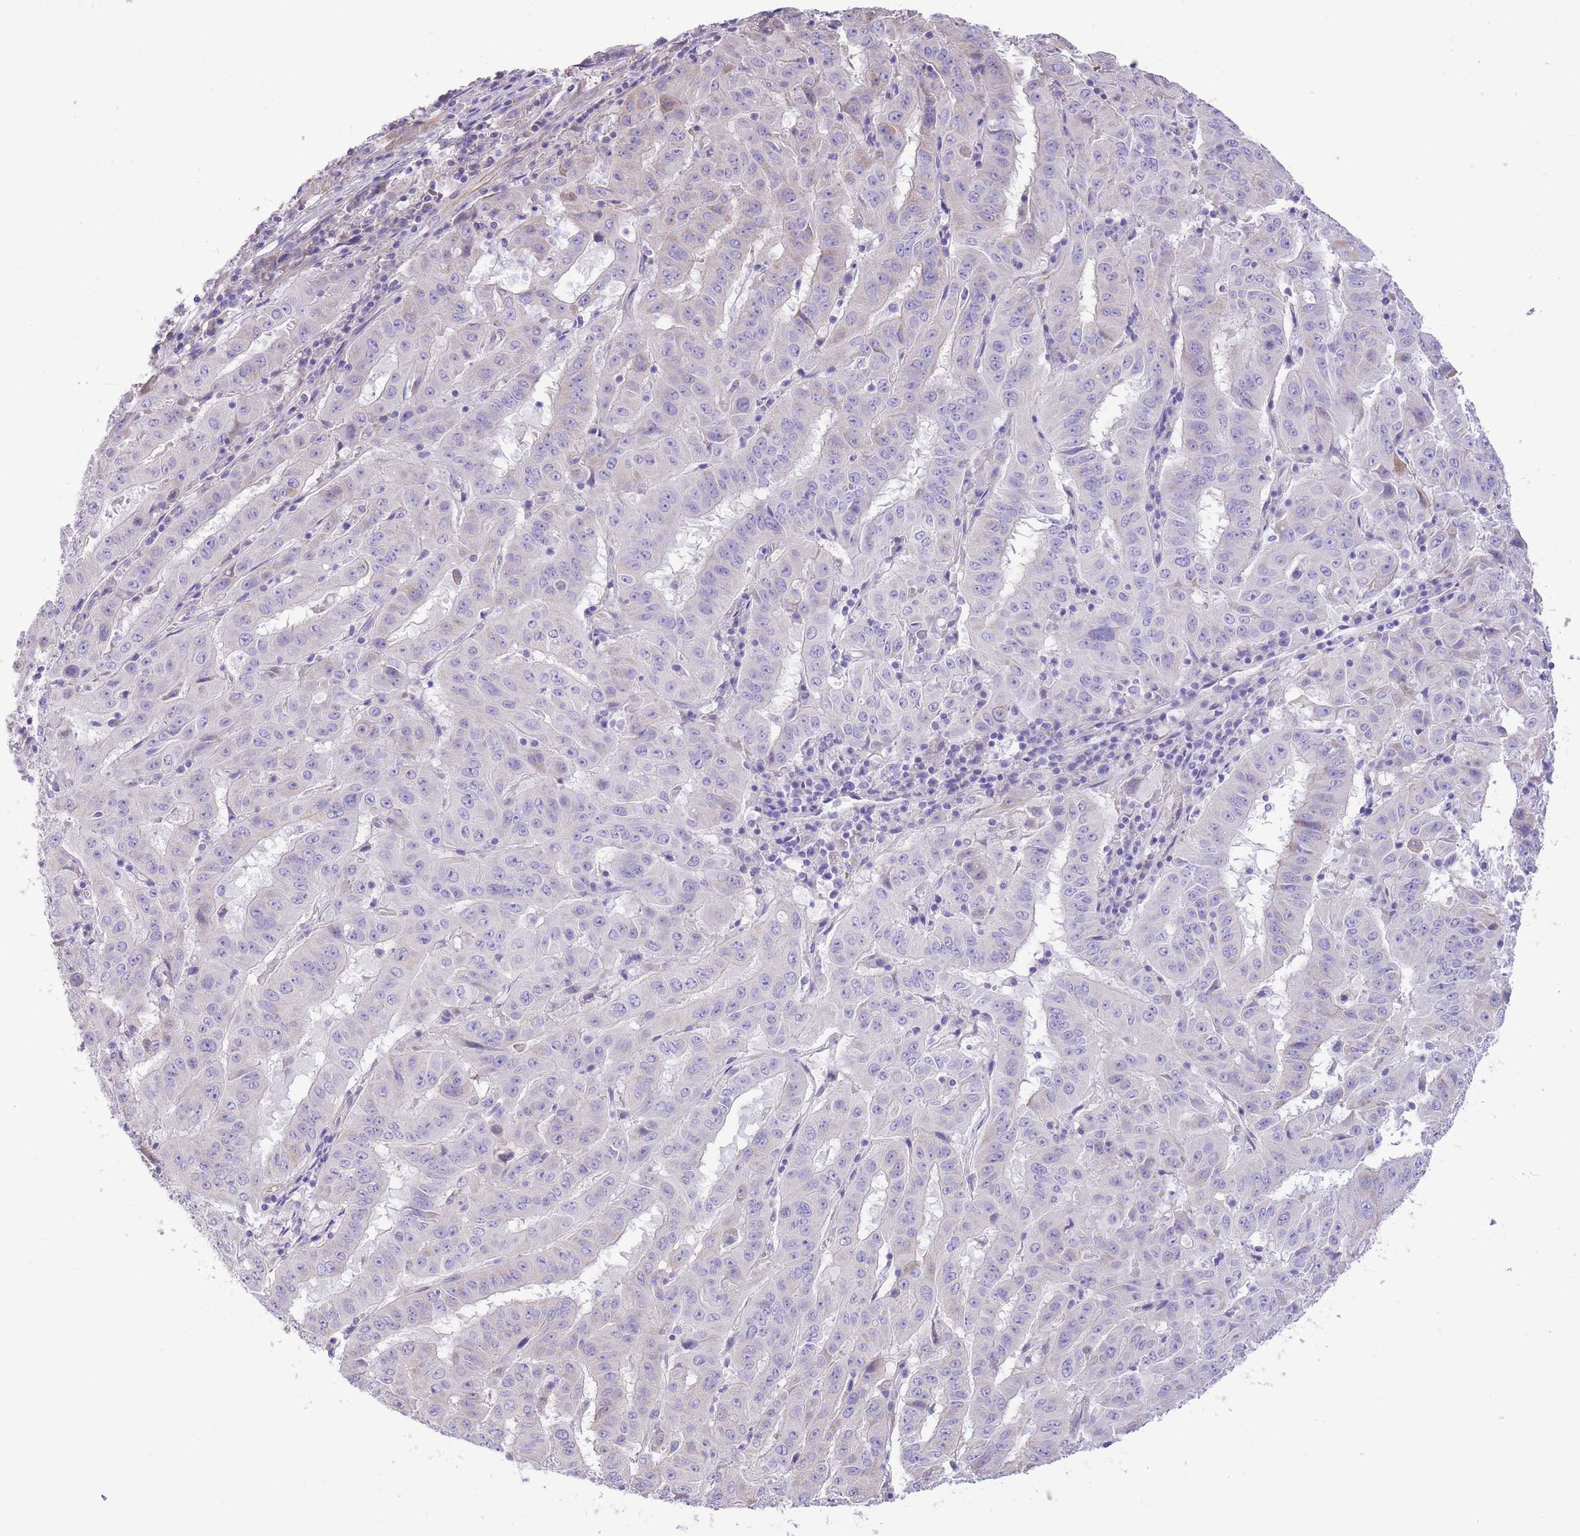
{"staining": {"intensity": "negative", "quantity": "none", "location": "none"}, "tissue": "pancreatic cancer", "cell_type": "Tumor cells", "image_type": "cancer", "snomed": [{"axis": "morphology", "description": "Adenocarcinoma, NOS"}, {"axis": "topography", "description": "Pancreas"}], "caption": "Immunohistochemistry histopathology image of adenocarcinoma (pancreatic) stained for a protein (brown), which displays no positivity in tumor cells.", "gene": "RHOU", "patient": {"sex": "male", "age": 63}}